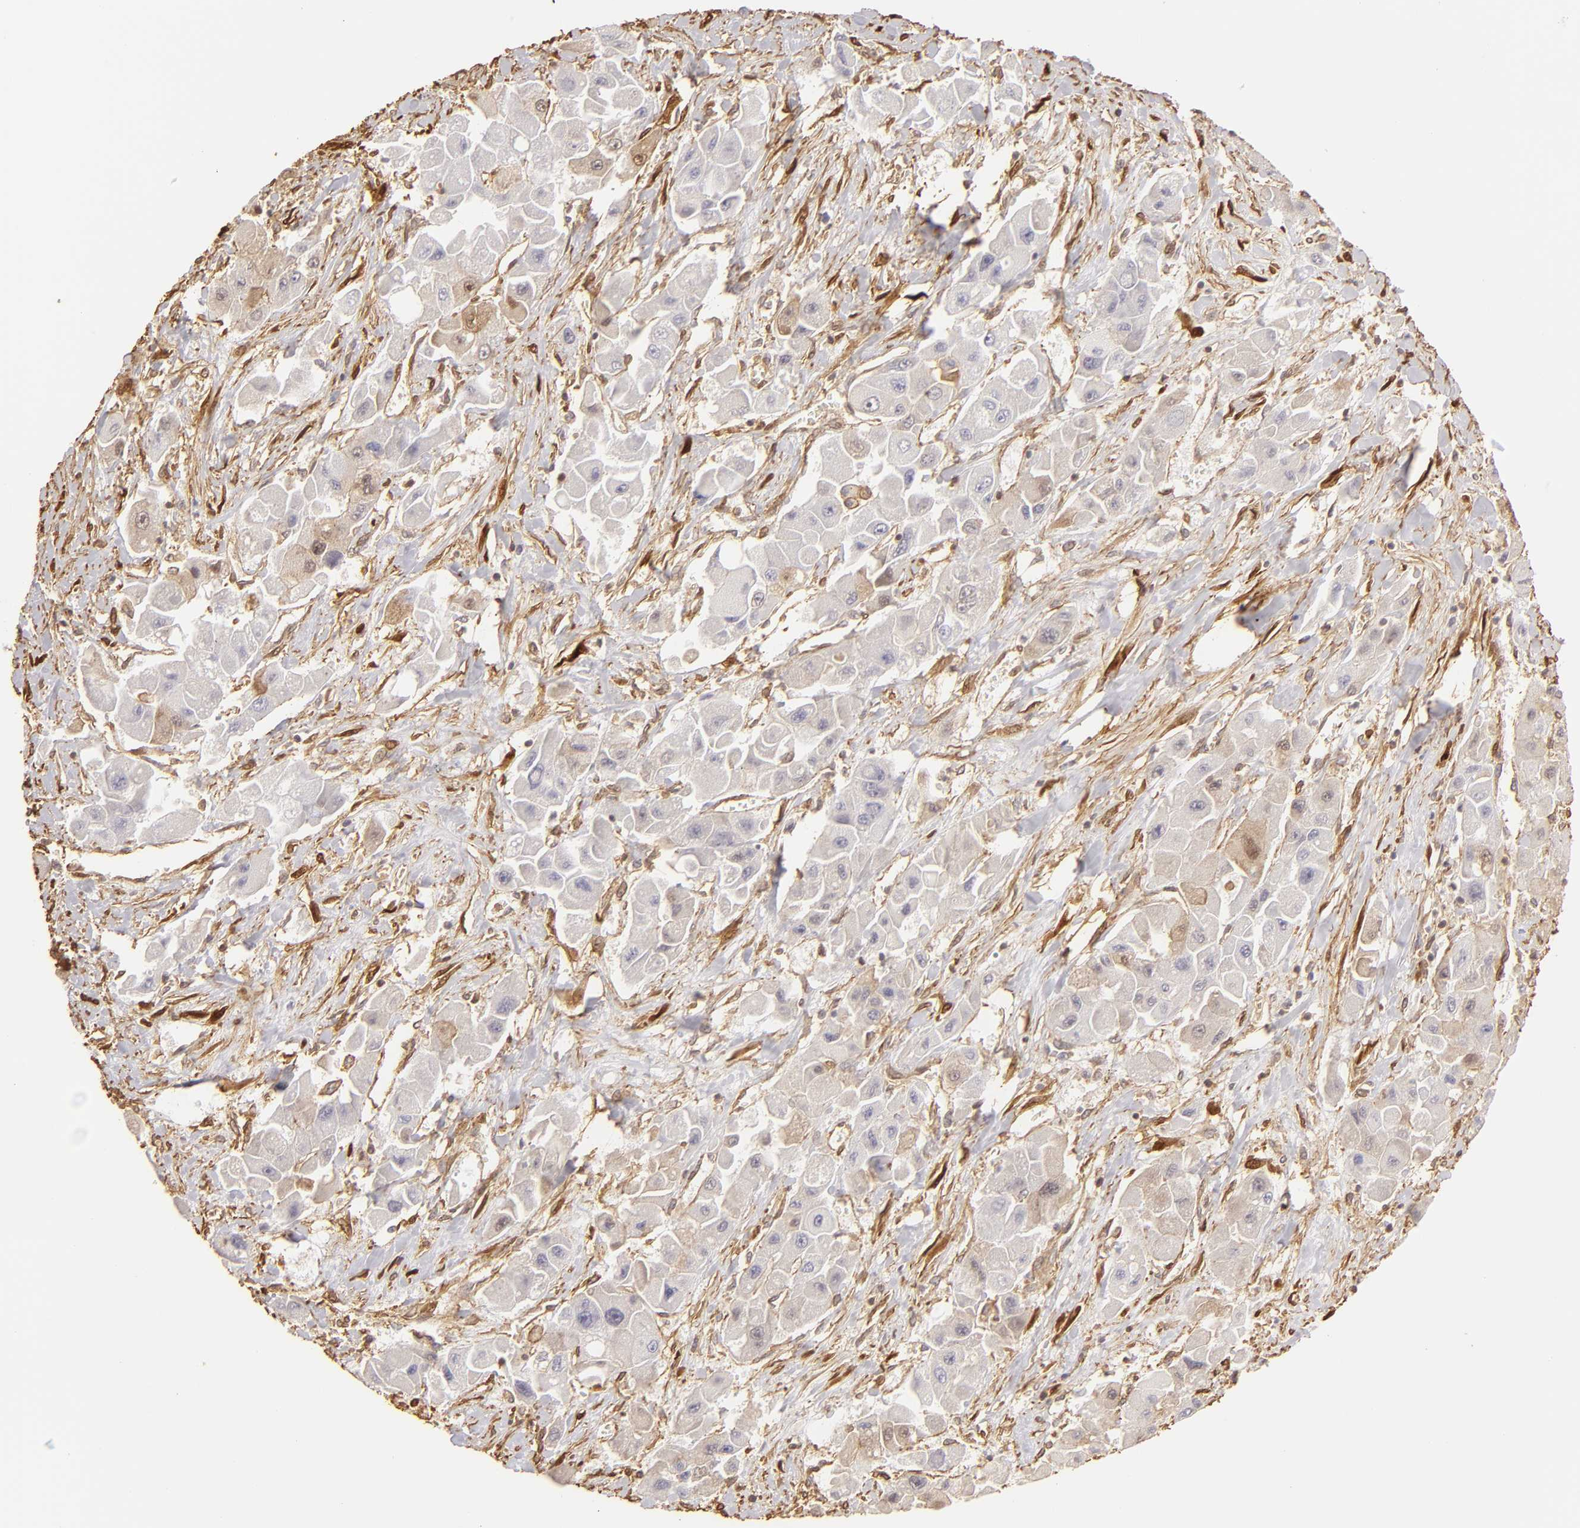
{"staining": {"intensity": "weak", "quantity": "<25%", "location": "cytoplasmic/membranous"}, "tissue": "liver cancer", "cell_type": "Tumor cells", "image_type": "cancer", "snomed": [{"axis": "morphology", "description": "Carcinoma, Hepatocellular, NOS"}, {"axis": "topography", "description": "Liver"}], "caption": "The histopathology image reveals no staining of tumor cells in liver hepatocellular carcinoma.", "gene": "HSPB6", "patient": {"sex": "male", "age": 24}}